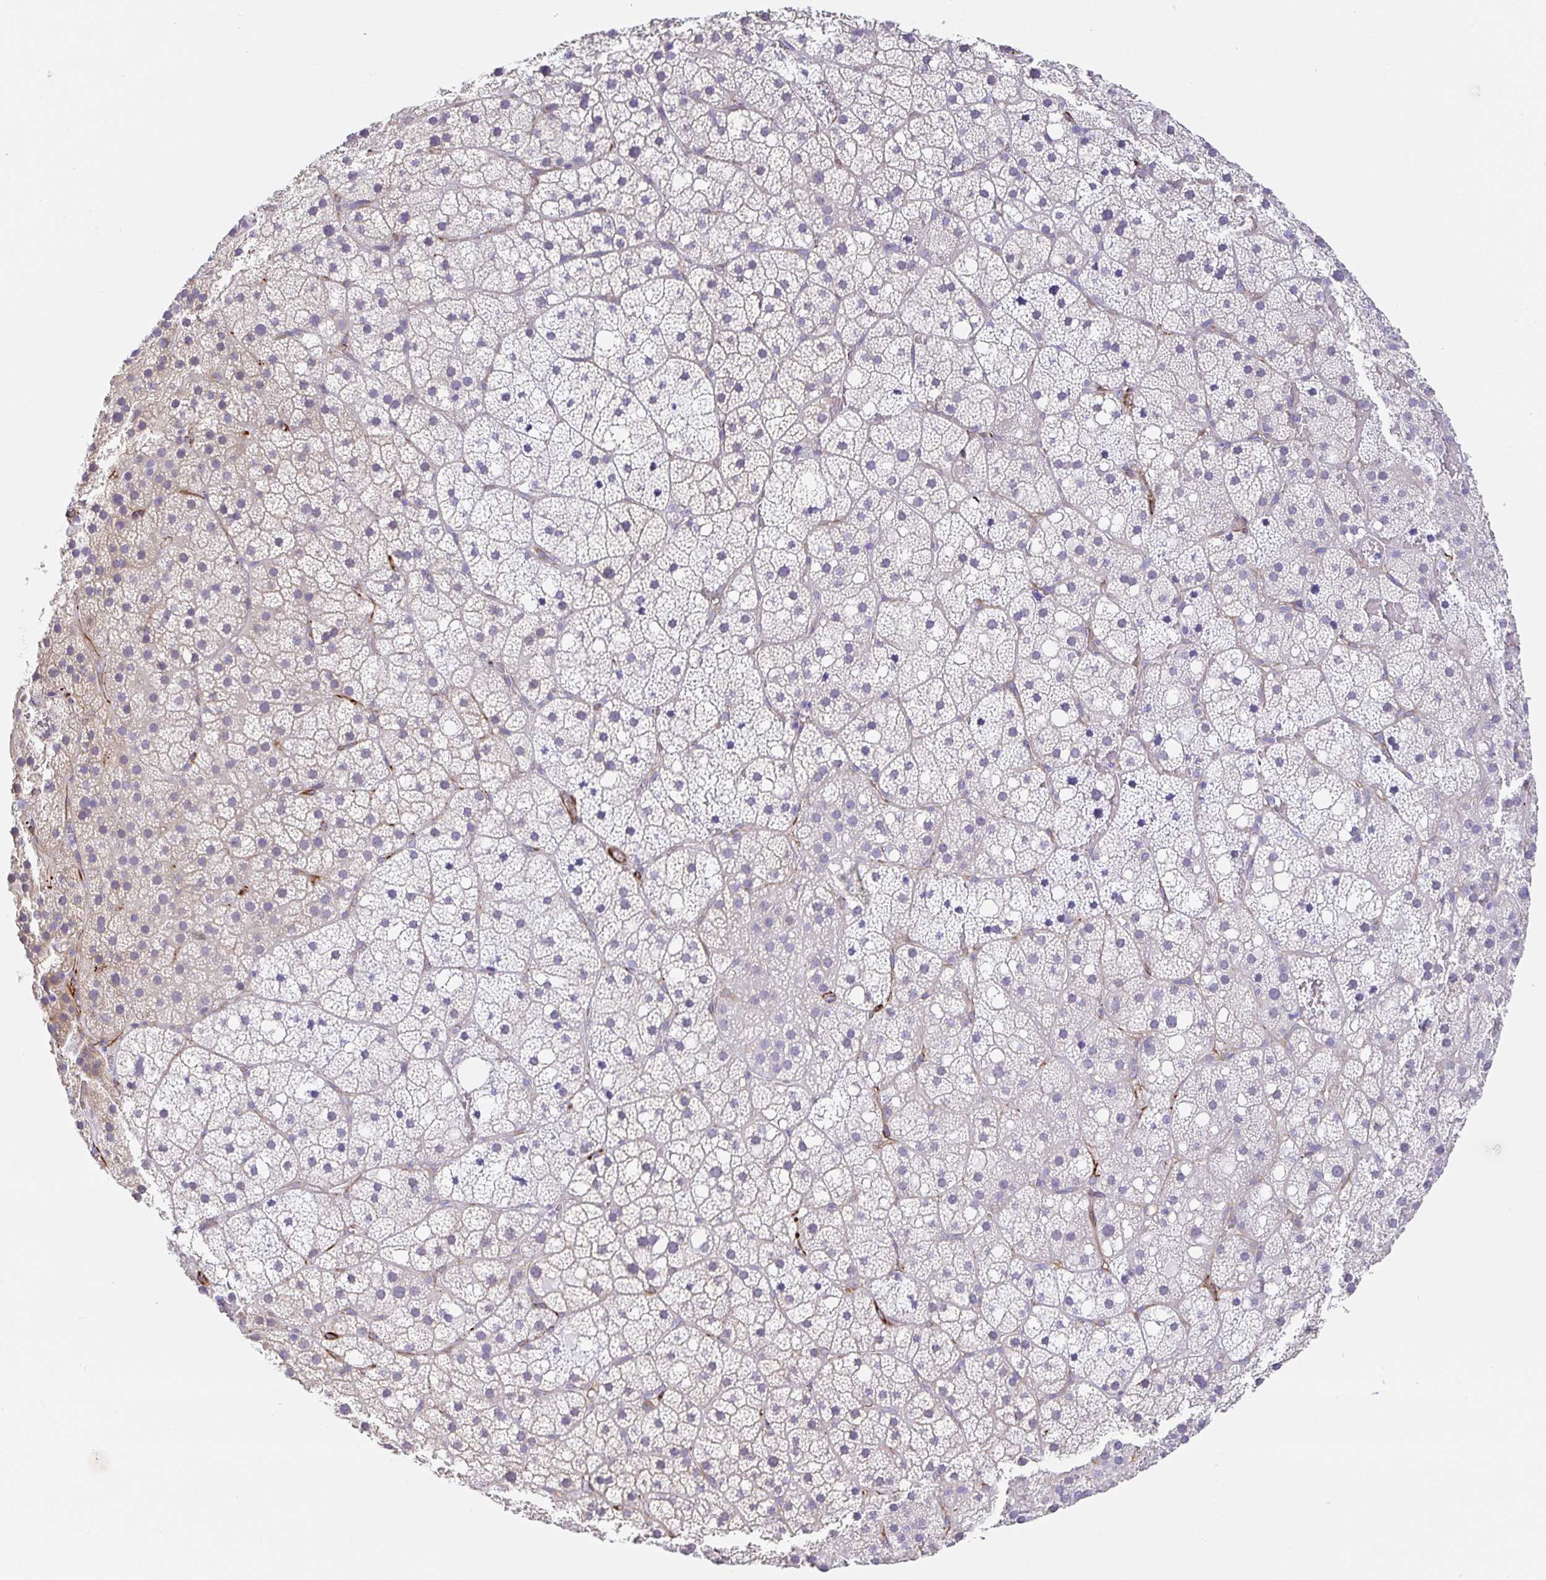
{"staining": {"intensity": "negative", "quantity": "none", "location": "none"}, "tissue": "adrenal gland", "cell_type": "Glandular cells", "image_type": "normal", "snomed": [{"axis": "morphology", "description": "Normal tissue, NOS"}, {"axis": "topography", "description": "Adrenal gland"}], "caption": "IHC of unremarkable adrenal gland exhibits no expression in glandular cells. Brightfield microscopy of IHC stained with DAB (brown) and hematoxylin (blue), captured at high magnification.", "gene": "DOCK1", "patient": {"sex": "male", "age": 53}}